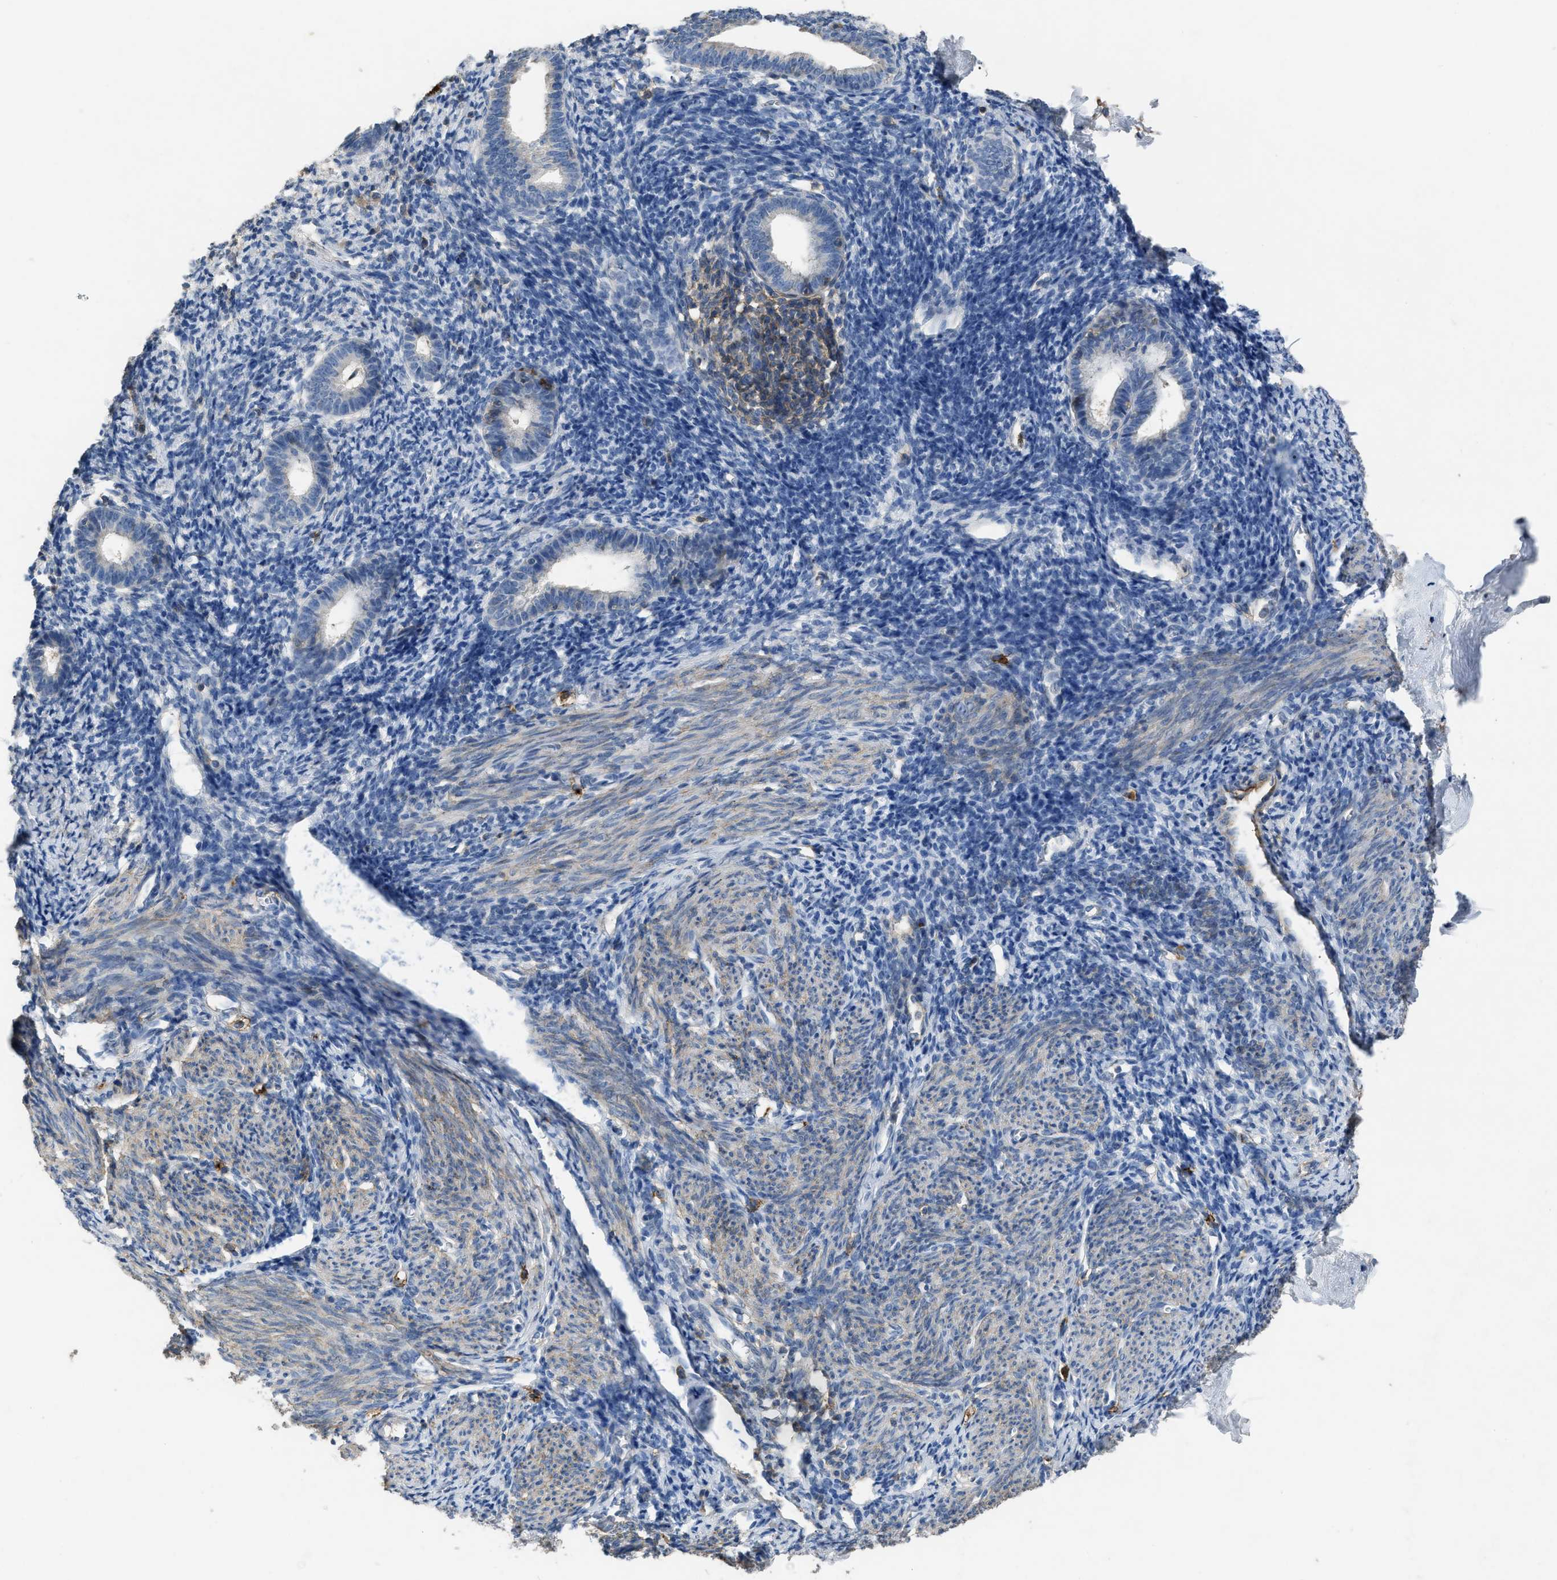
{"staining": {"intensity": "weak", "quantity": "<25%", "location": "cytoplasmic/membranous"}, "tissue": "endometrium", "cell_type": "Cells in endometrial stroma", "image_type": "normal", "snomed": [{"axis": "morphology", "description": "Normal tissue, NOS"}, {"axis": "morphology", "description": "Adenocarcinoma, NOS"}, {"axis": "topography", "description": "Endometrium"}], "caption": "This is an immunohistochemistry (IHC) histopathology image of unremarkable human endometrium. There is no staining in cells in endometrial stroma.", "gene": "OR51E1", "patient": {"sex": "female", "age": 57}}